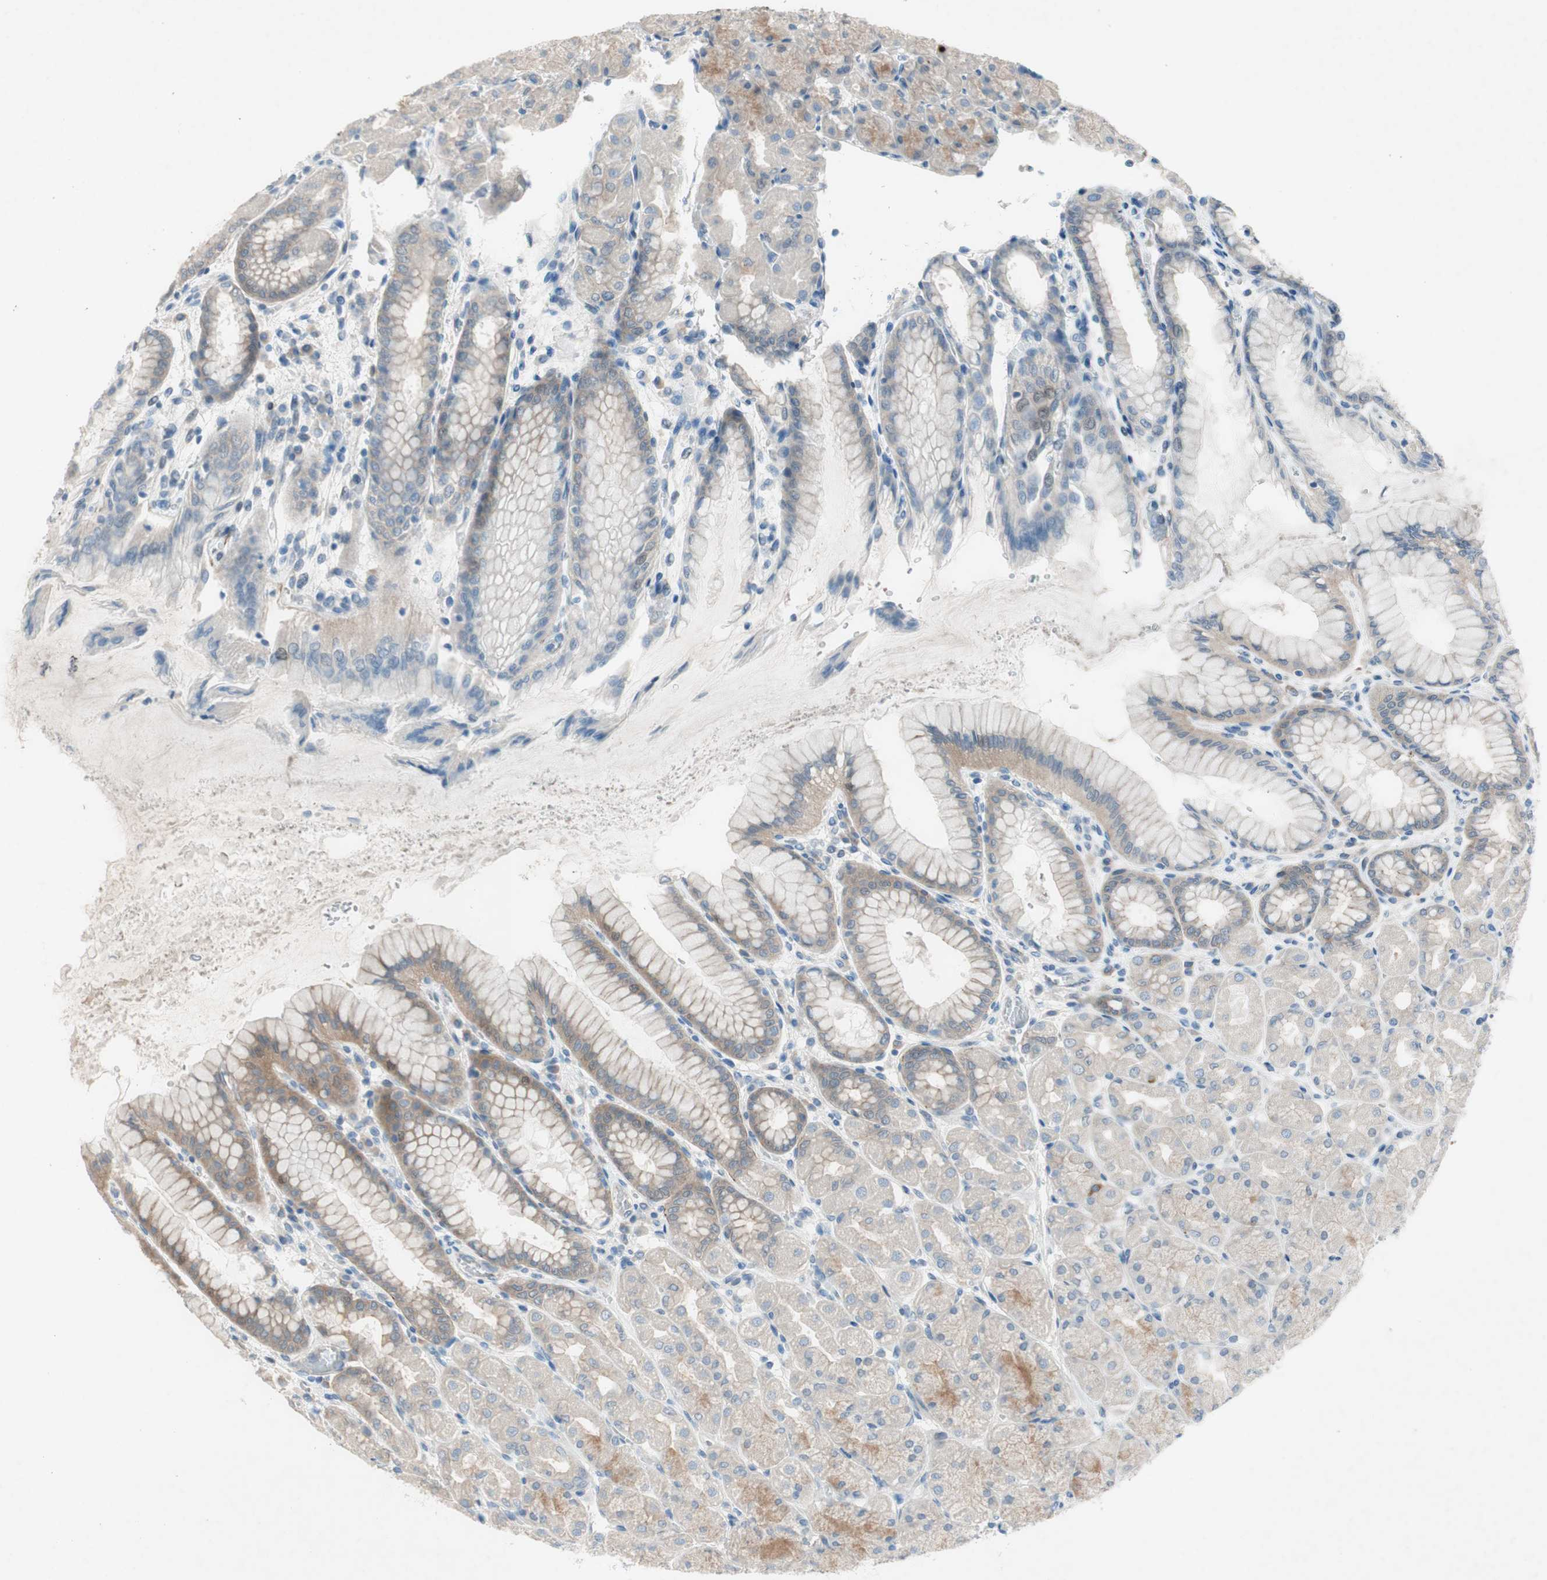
{"staining": {"intensity": "moderate", "quantity": "25%-75%", "location": "cytoplasmic/membranous"}, "tissue": "stomach", "cell_type": "Glandular cells", "image_type": "normal", "snomed": [{"axis": "morphology", "description": "Normal tissue, NOS"}, {"axis": "topography", "description": "Stomach, upper"}], "caption": "IHC of benign human stomach shows medium levels of moderate cytoplasmic/membranous staining in approximately 25%-75% of glandular cells. The staining was performed using DAB (3,3'-diaminobenzidine), with brown indicating positive protein expression. Nuclei are stained blue with hematoxylin.", "gene": "PRRG4", "patient": {"sex": "female", "age": 56}}